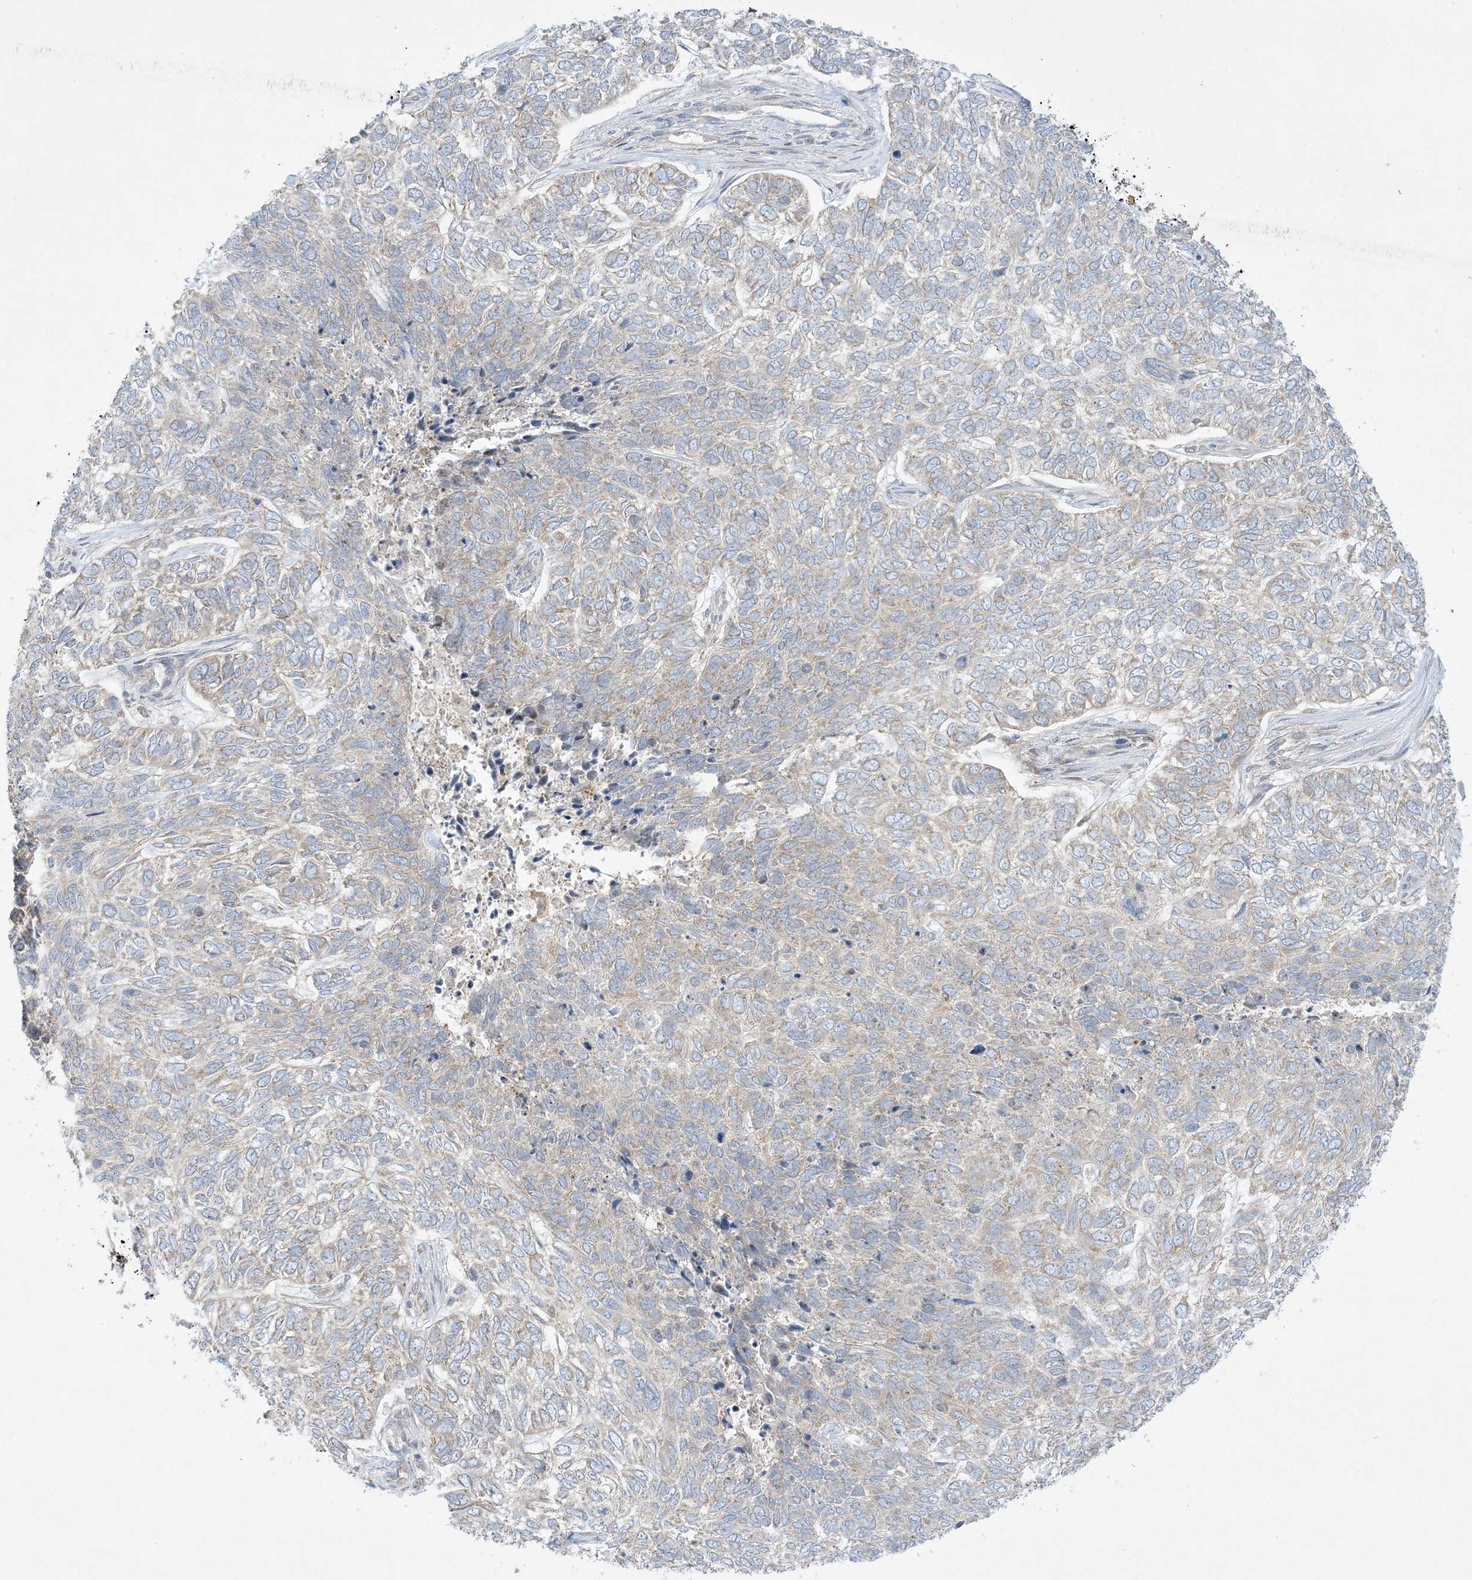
{"staining": {"intensity": "negative", "quantity": "none", "location": "none"}, "tissue": "skin cancer", "cell_type": "Tumor cells", "image_type": "cancer", "snomed": [{"axis": "morphology", "description": "Basal cell carcinoma"}, {"axis": "topography", "description": "Skin"}], "caption": "Image shows no protein positivity in tumor cells of skin cancer (basal cell carcinoma) tissue.", "gene": "RPP40", "patient": {"sex": "female", "age": 65}}